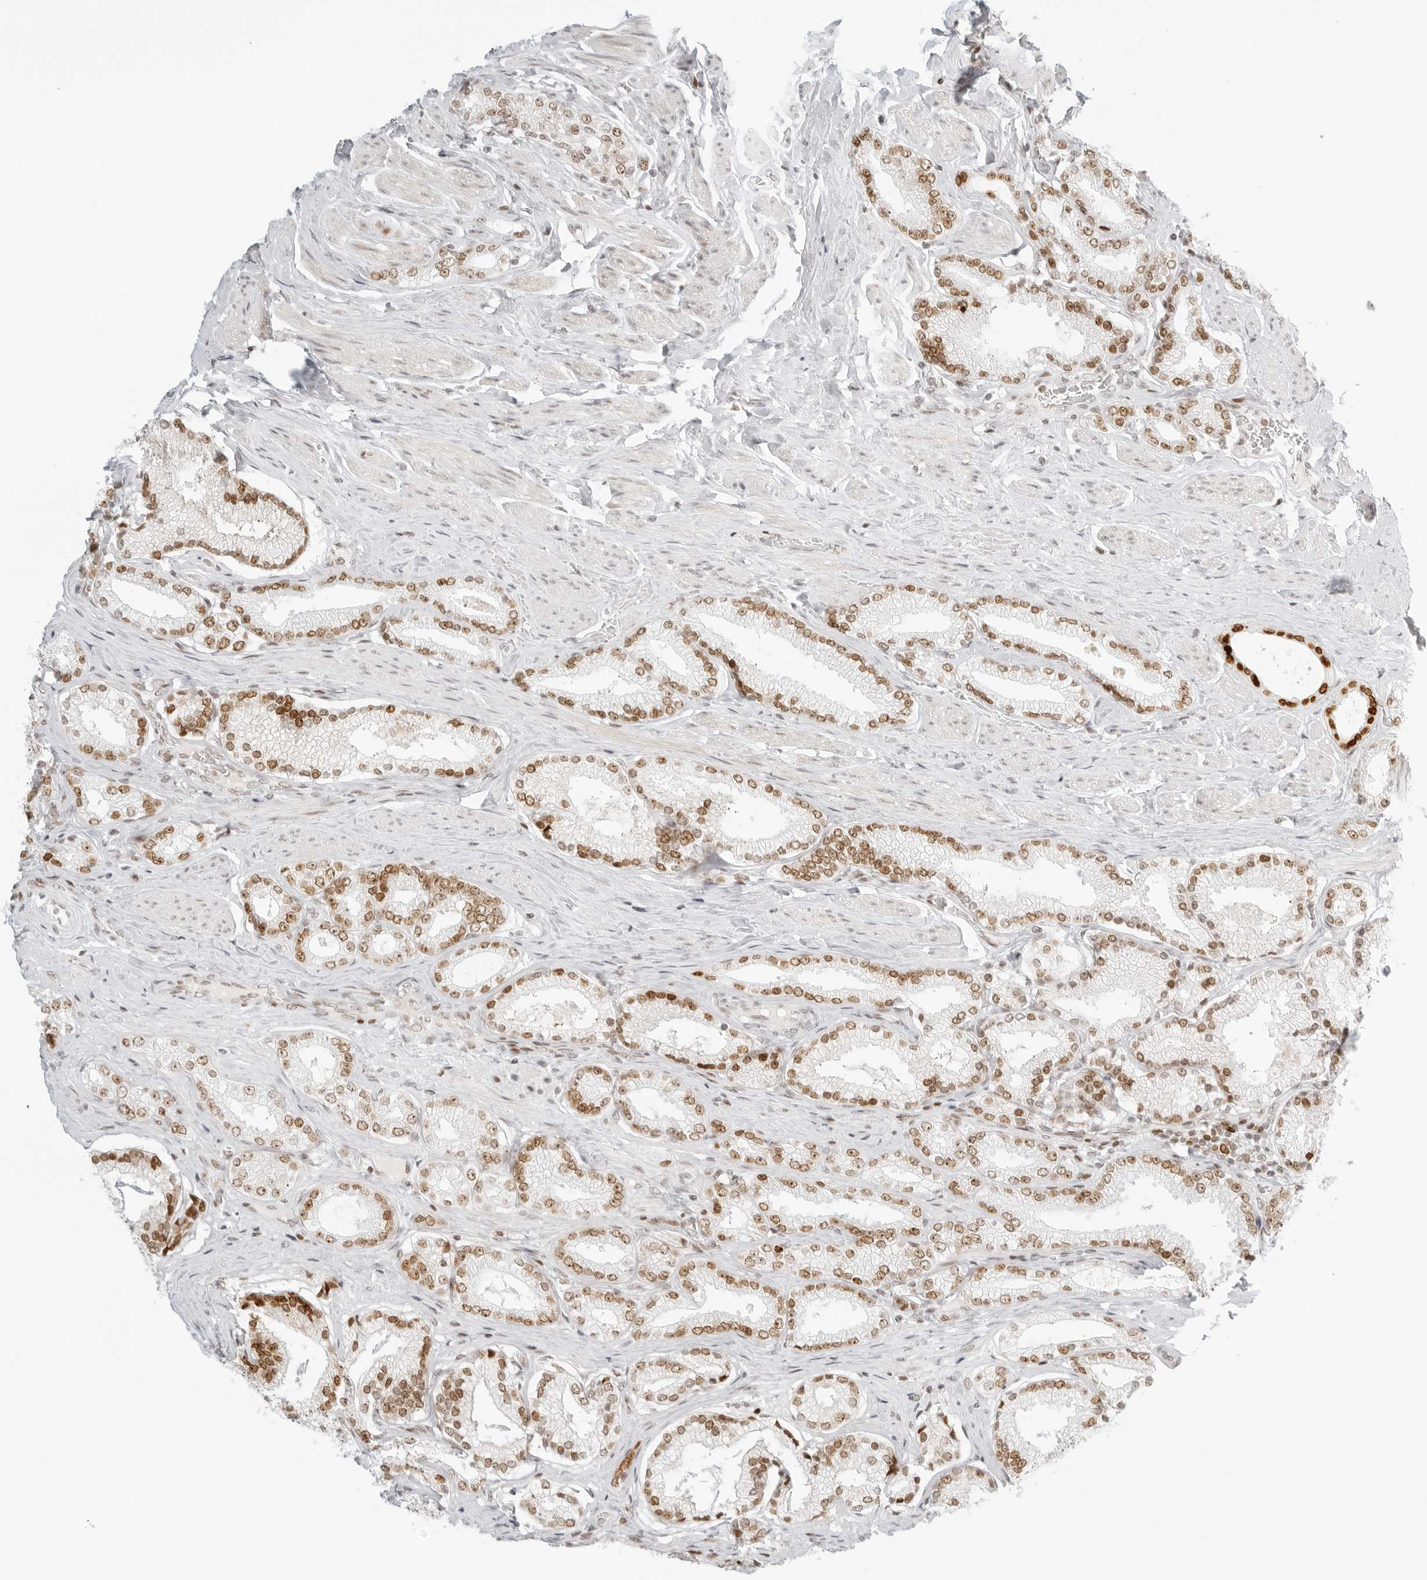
{"staining": {"intensity": "moderate", "quantity": ">75%", "location": "nuclear"}, "tissue": "prostate cancer", "cell_type": "Tumor cells", "image_type": "cancer", "snomed": [{"axis": "morphology", "description": "Adenocarcinoma, Low grade"}, {"axis": "topography", "description": "Prostate"}], "caption": "Immunohistochemistry (IHC) image of human adenocarcinoma (low-grade) (prostate) stained for a protein (brown), which reveals medium levels of moderate nuclear positivity in approximately >75% of tumor cells.", "gene": "RCC1", "patient": {"sex": "male", "age": 71}}